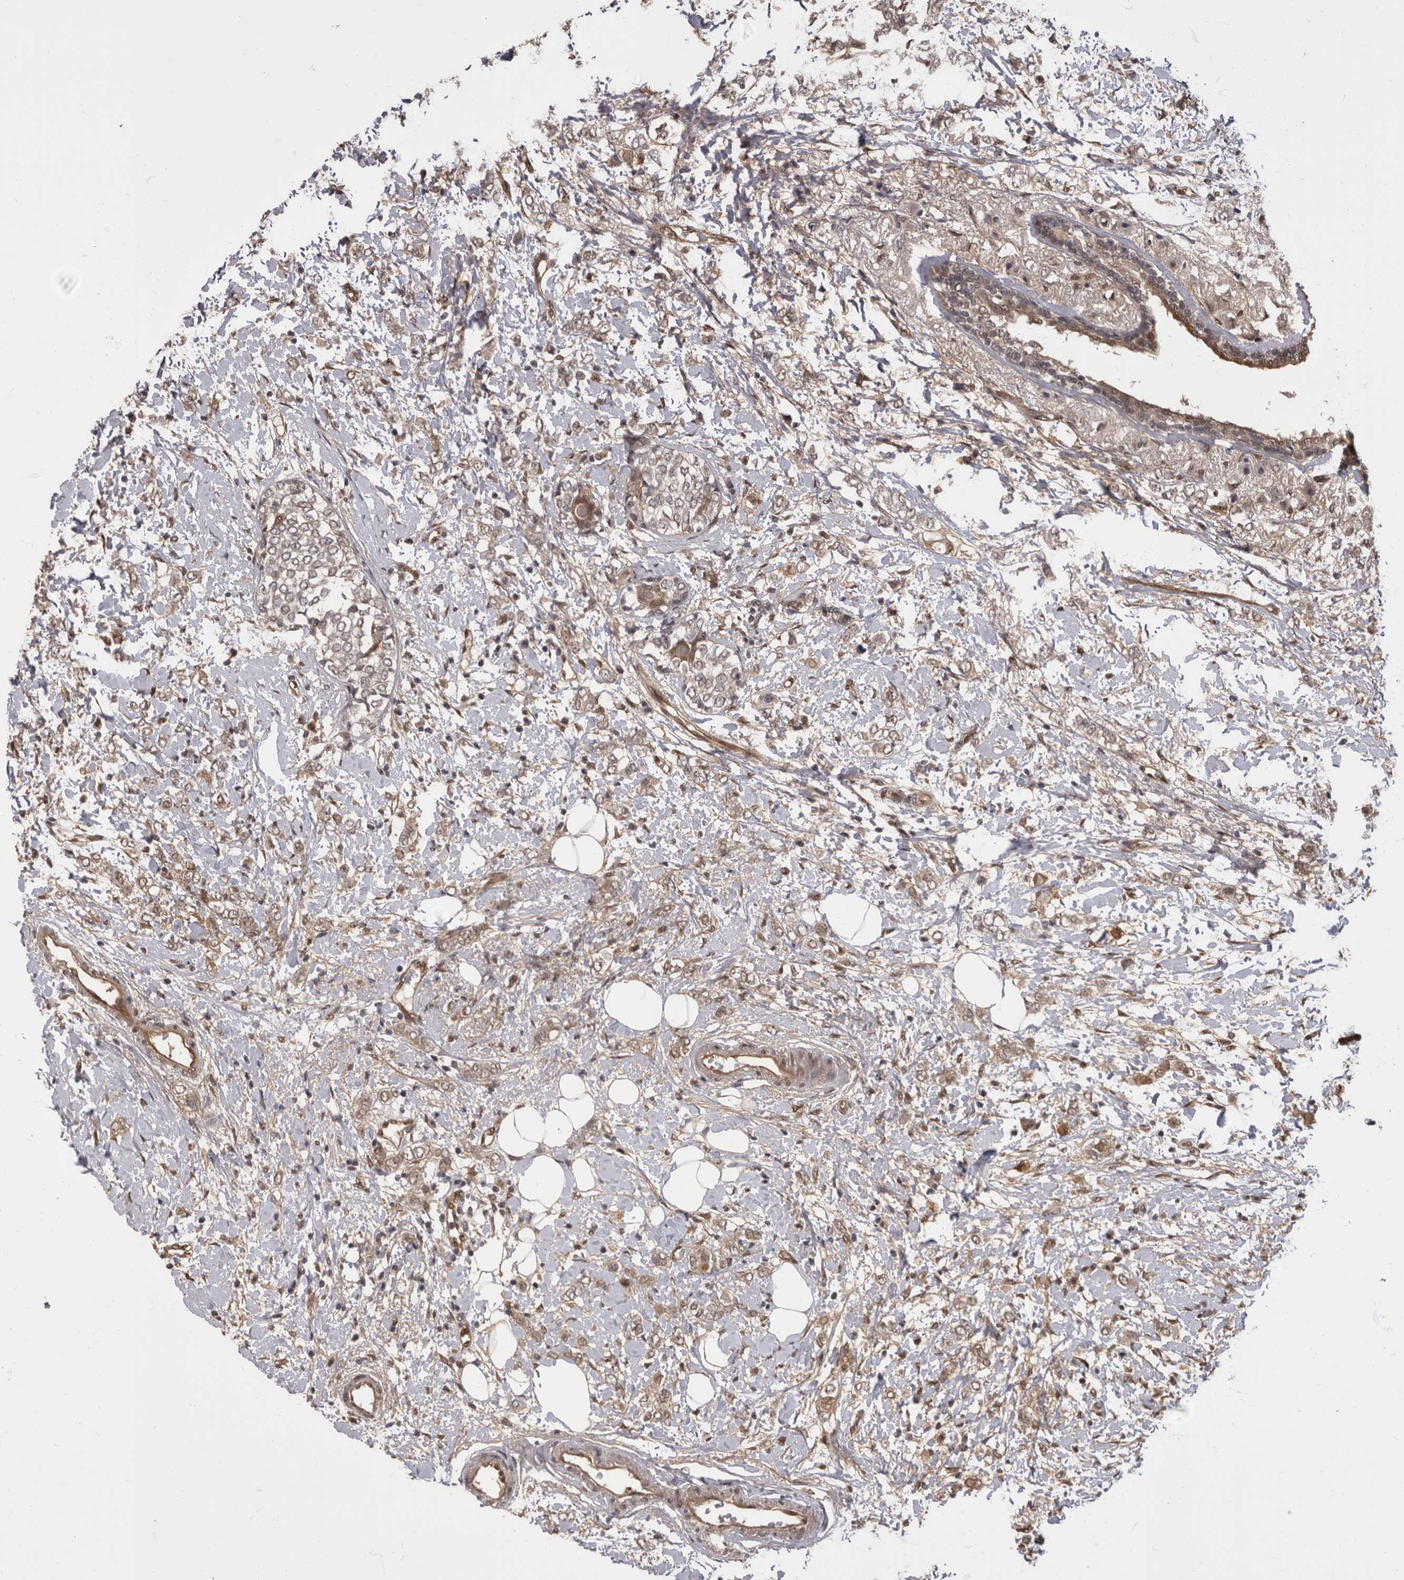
{"staining": {"intensity": "weak", "quantity": ">75%", "location": "cytoplasmic/membranous,nuclear"}, "tissue": "breast cancer", "cell_type": "Tumor cells", "image_type": "cancer", "snomed": [{"axis": "morphology", "description": "Normal tissue, NOS"}, {"axis": "morphology", "description": "Lobular carcinoma"}, {"axis": "topography", "description": "Breast"}], "caption": "DAB (3,3'-diaminobenzidine) immunohistochemical staining of human lobular carcinoma (breast) displays weak cytoplasmic/membranous and nuclear protein positivity in approximately >75% of tumor cells.", "gene": "AKT3", "patient": {"sex": "female", "age": 47}}